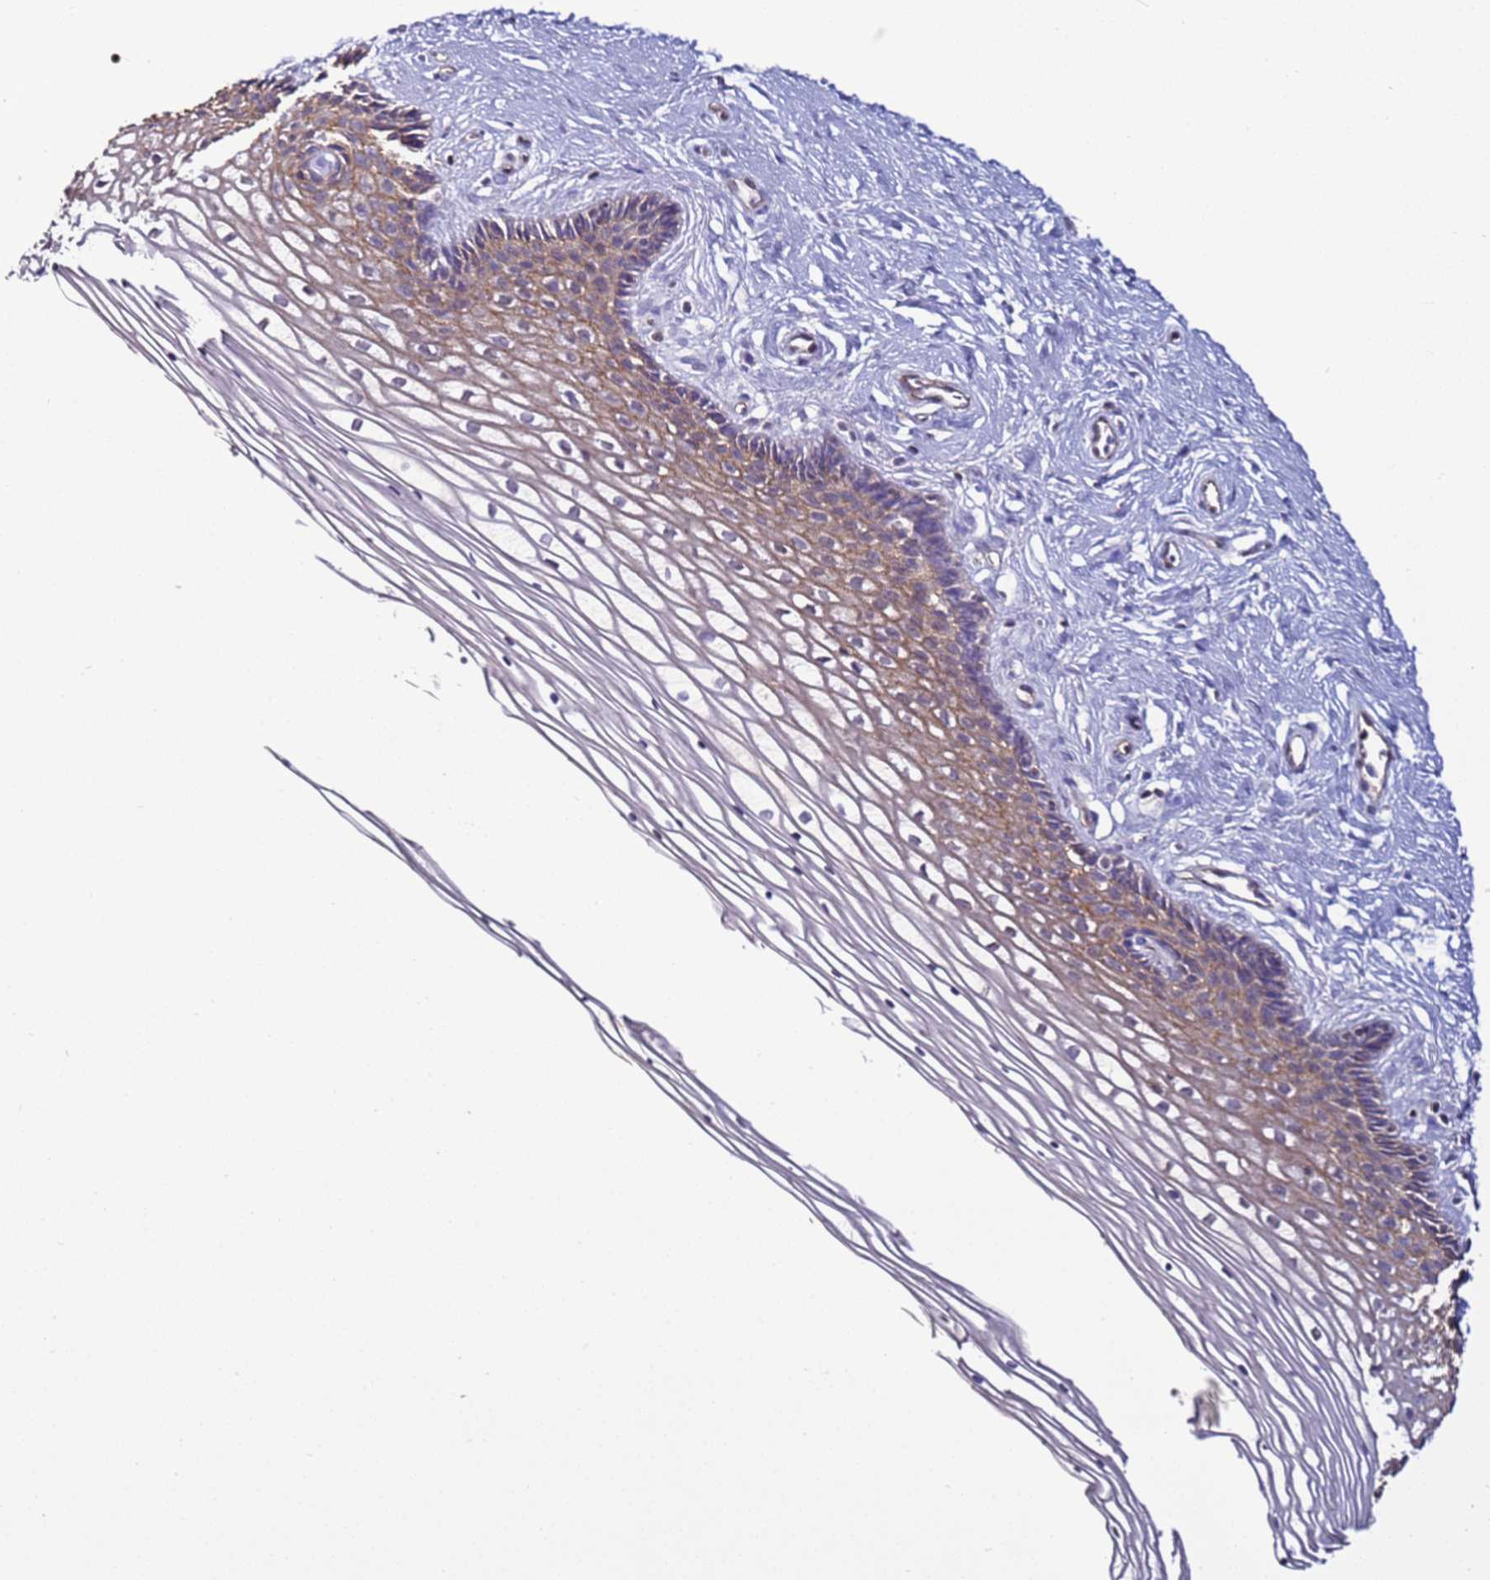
{"staining": {"intensity": "weak", "quantity": "25%-75%", "location": "cytoplasmic/membranous"}, "tissue": "cervix", "cell_type": "Glandular cells", "image_type": "normal", "snomed": [{"axis": "morphology", "description": "Normal tissue, NOS"}, {"axis": "topography", "description": "Cervix"}], "caption": "A high-resolution histopathology image shows immunohistochemistry (IHC) staining of unremarkable cervix, which displays weak cytoplasmic/membranous staining in approximately 25%-75% of glandular cells. The staining is performed using DAB (3,3'-diaminobenzidine) brown chromogen to label protein expression. The nuclei are counter-stained blue using hematoxylin.", "gene": "TENM3", "patient": {"sex": "female", "age": 33}}